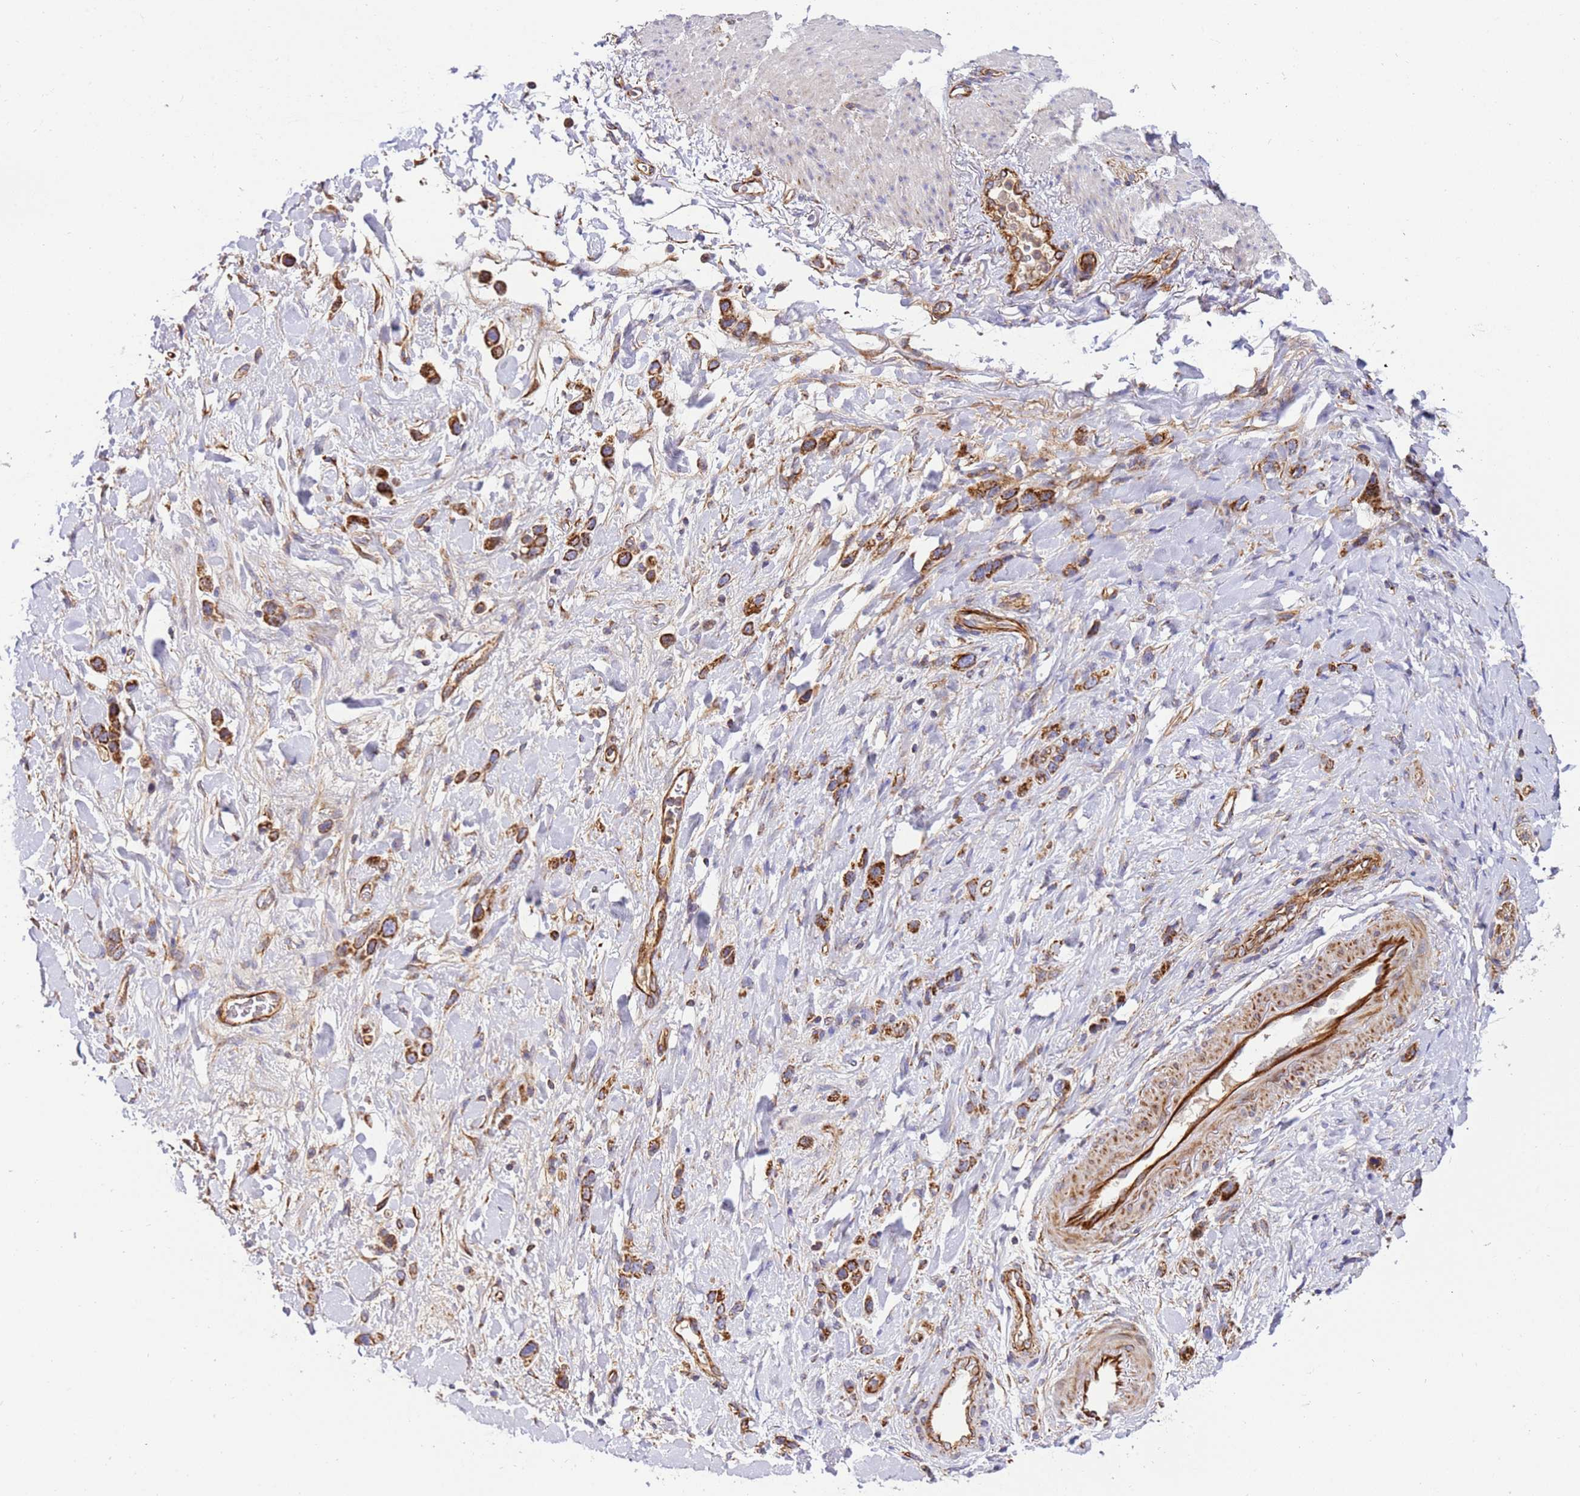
{"staining": {"intensity": "strong", "quantity": ">75%", "location": "cytoplasmic/membranous"}, "tissue": "stomach cancer", "cell_type": "Tumor cells", "image_type": "cancer", "snomed": [{"axis": "morphology", "description": "Adenocarcinoma, NOS"}, {"axis": "topography", "description": "Stomach"}], "caption": "An IHC micrograph of tumor tissue is shown. Protein staining in brown labels strong cytoplasmic/membranous positivity in stomach cancer within tumor cells. Ihc stains the protein of interest in brown and the nuclei are stained blue.", "gene": "MRPL20", "patient": {"sex": "female", "age": 65}}